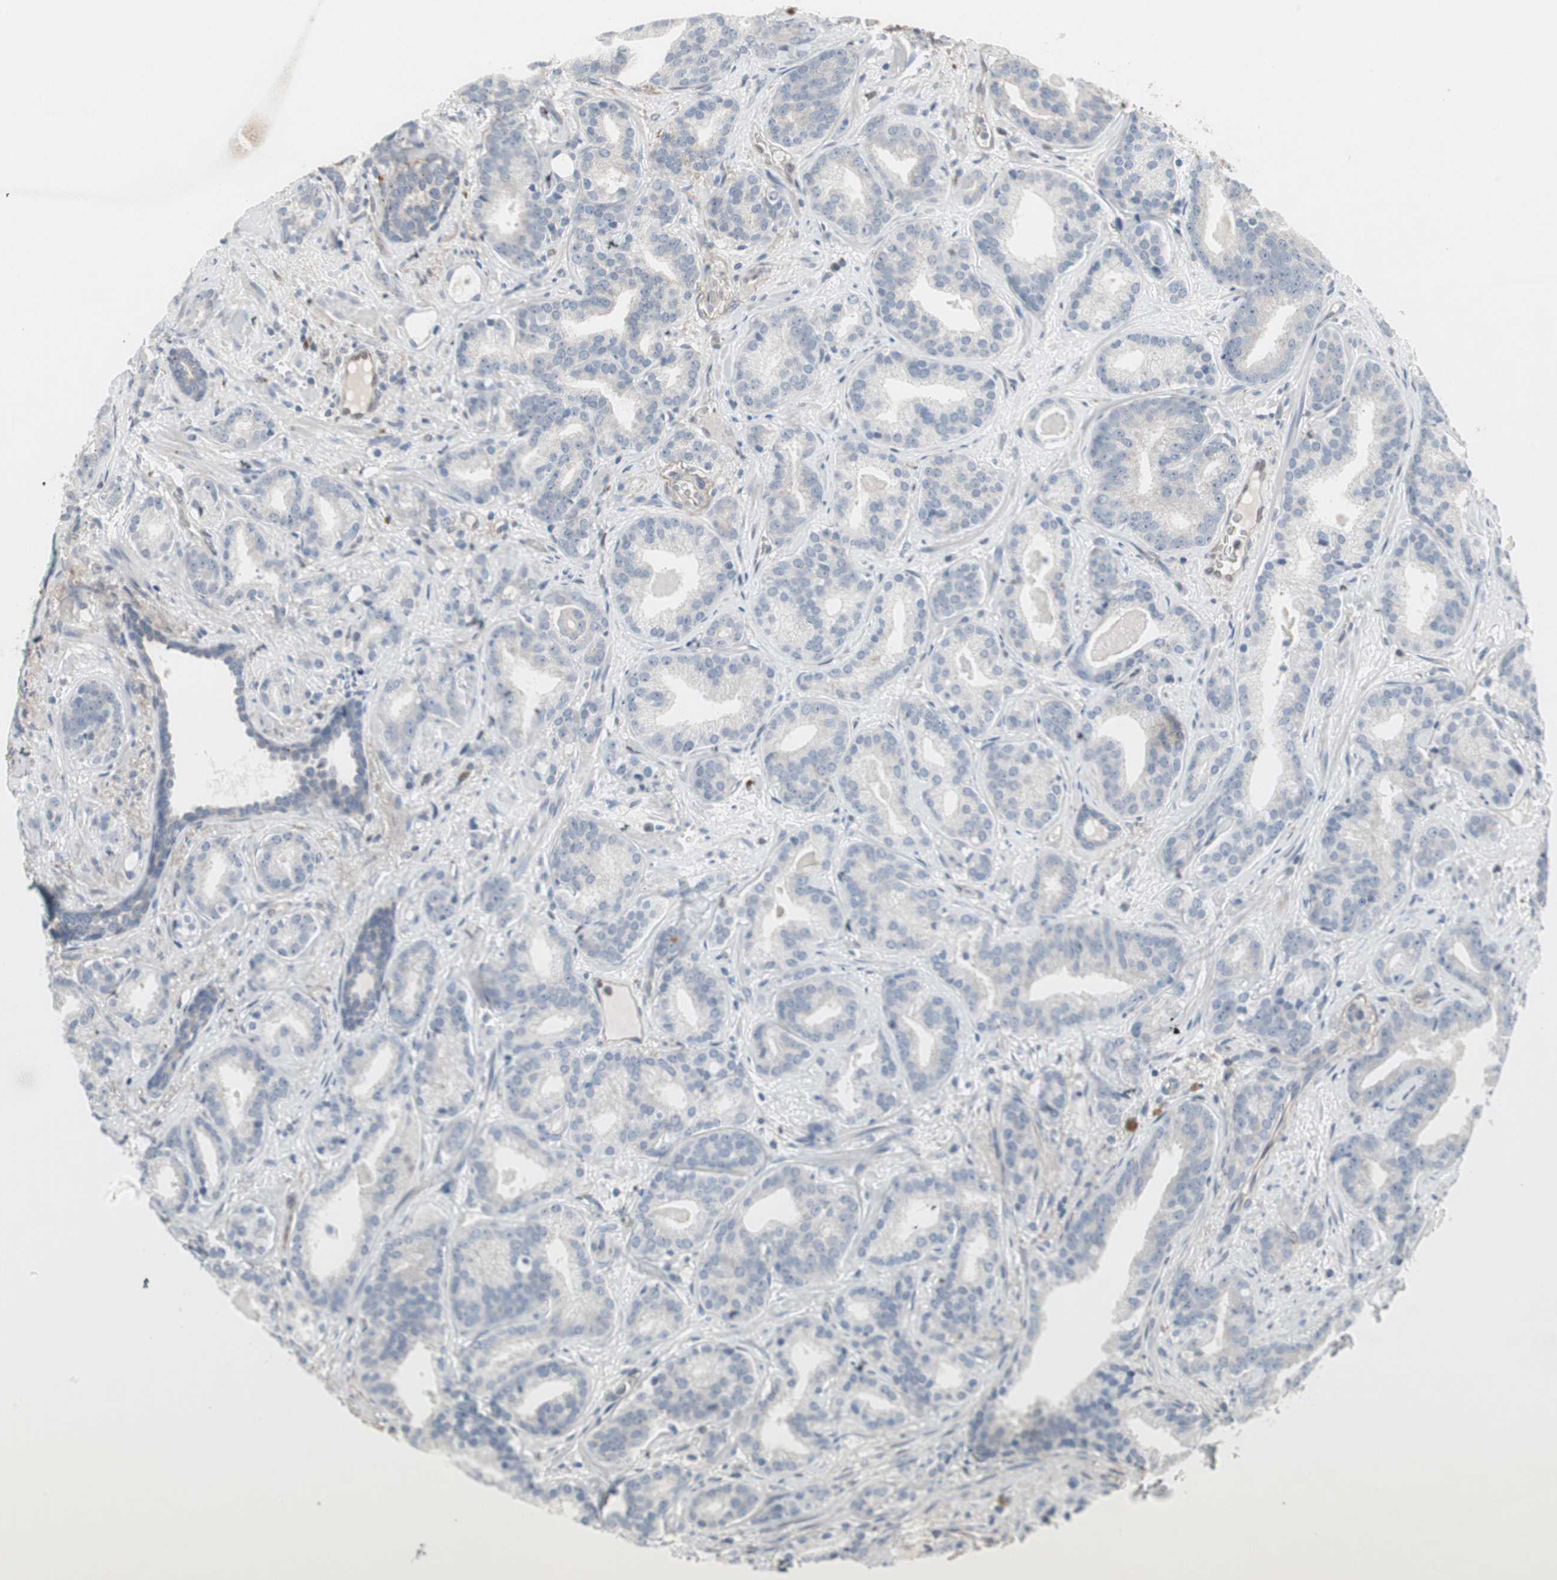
{"staining": {"intensity": "negative", "quantity": "none", "location": "none"}, "tissue": "prostate cancer", "cell_type": "Tumor cells", "image_type": "cancer", "snomed": [{"axis": "morphology", "description": "Adenocarcinoma, Low grade"}, {"axis": "topography", "description": "Prostate"}], "caption": "Image shows no significant protein staining in tumor cells of prostate cancer (low-grade adenocarcinoma).", "gene": "CAND2", "patient": {"sex": "male", "age": 63}}